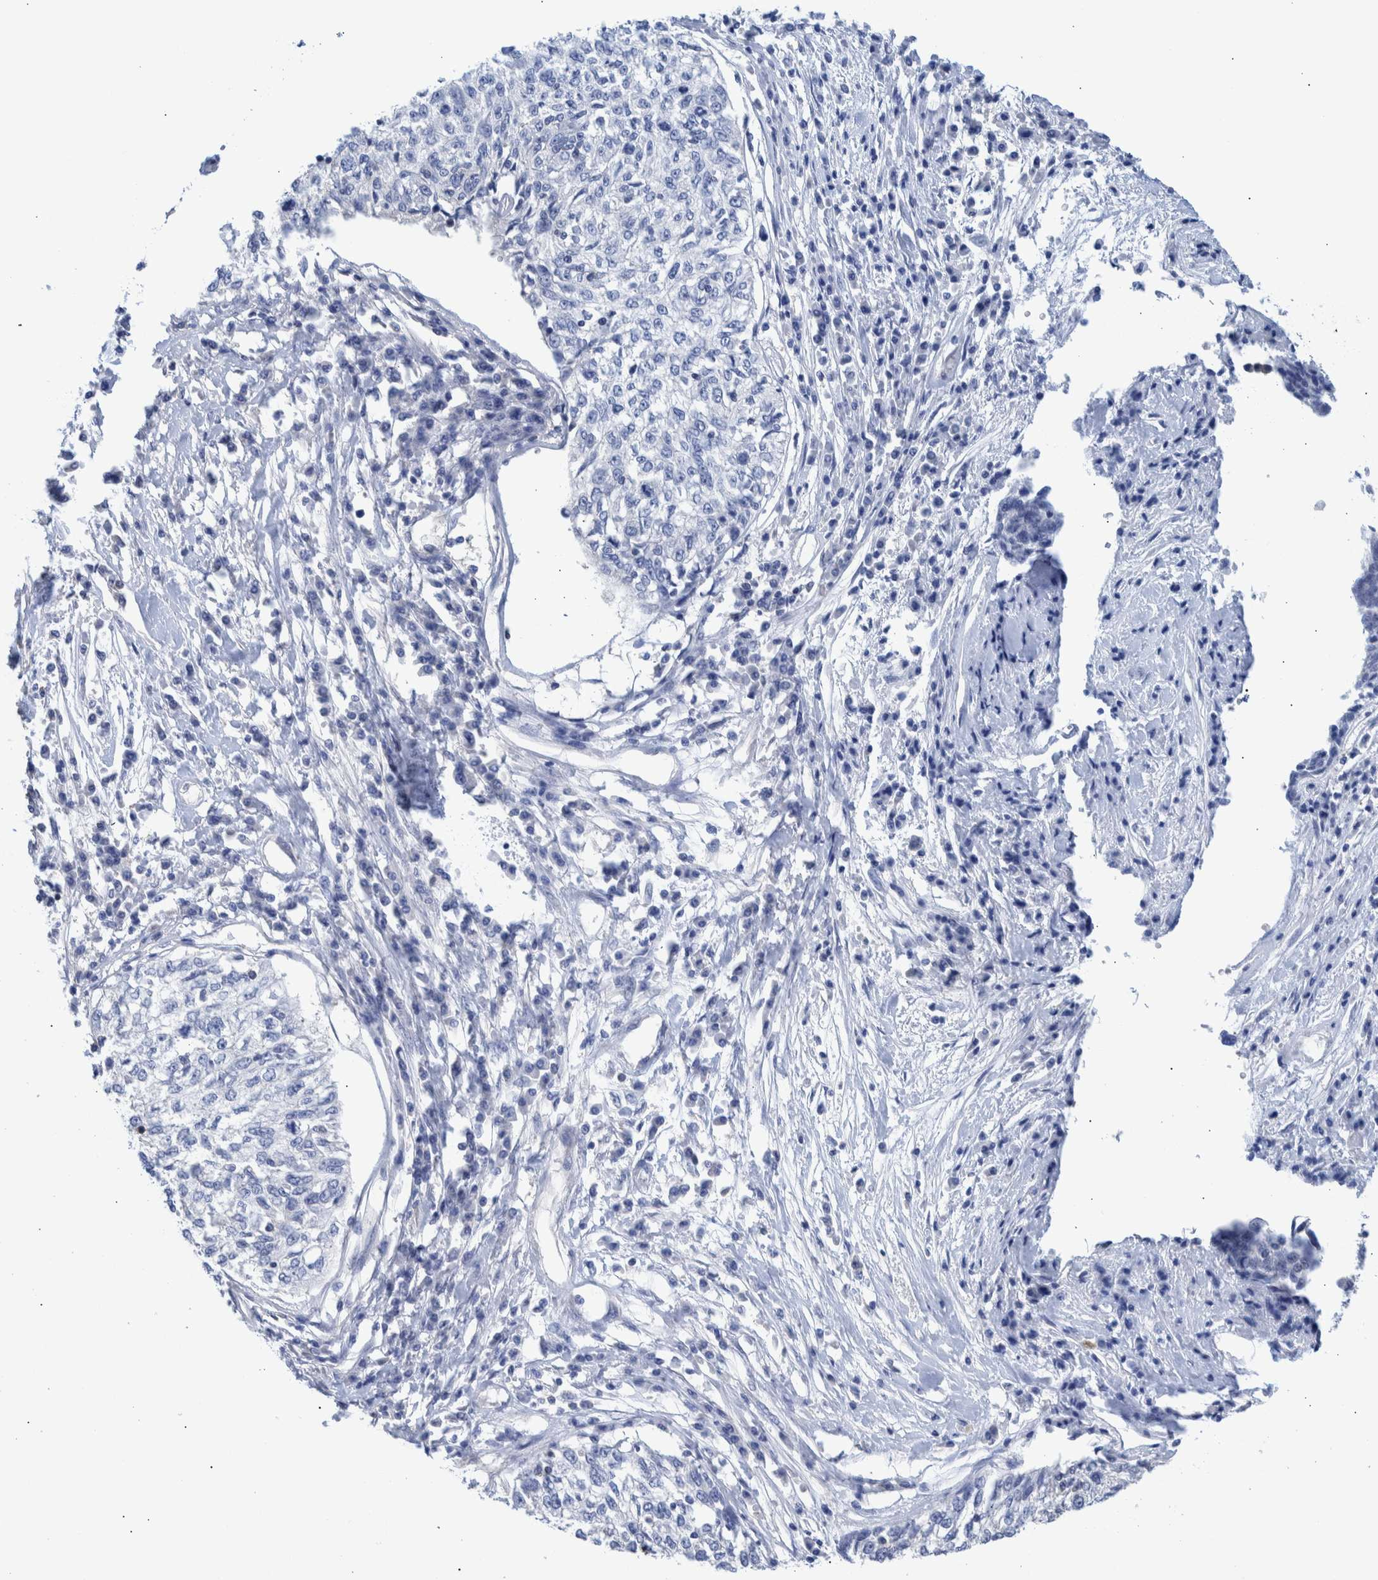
{"staining": {"intensity": "negative", "quantity": "none", "location": "none"}, "tissue": "cervical cancer", "cell_type": "Tumor cells", "image_type": "cancer", "snomed": [{"axis": "morphology", "description": "Squamous cell carcinoma, NOS"}, {"axis": "topography", "description": "Cervix"}], "caption": "Immunohistochemistry image of human squamous cell carcinoma (cervical) stained for a protein (brown), which displays no staining in tumor cells.", "gene": "PPP3CC", "patient": {"sex": "female", "age": 57}}